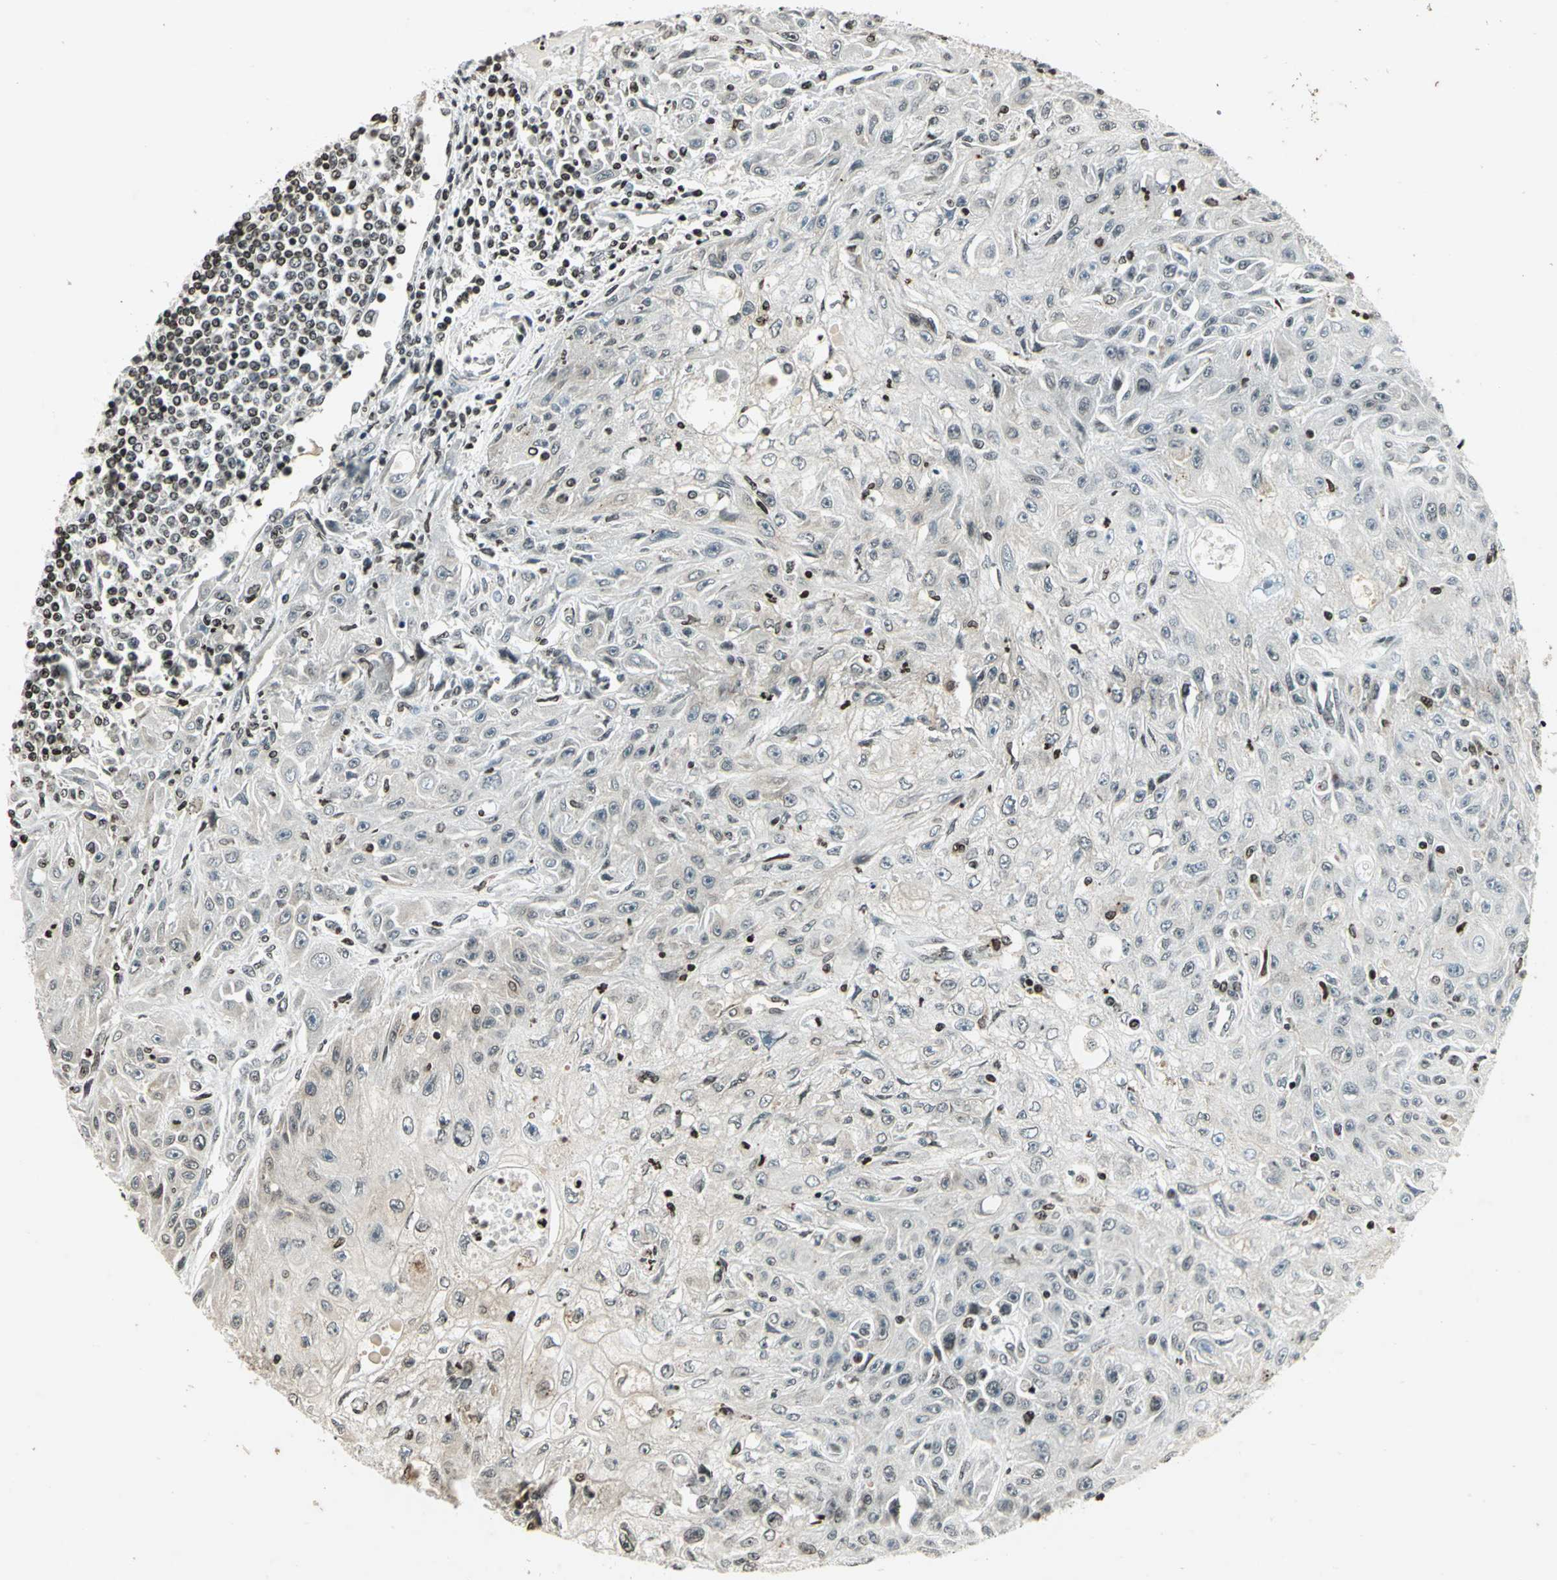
{"staining": {"intensity": "weak", "quantity": "25%-75%", "location": "cytoplasmic/membranous,nuclear"}, "tissue": "skin cancer", "cell_type": "Tumor cells", "image_type": "cancer", "snomed": [{"axis": "morphology", "description": "Squamous cell carcinoma, NOS"}, {"axis": "topography", "description": "Skin"}], "caption": "The photomicrograph shows staining of skin squamous cell carcinoma, revealing weak cytoplasmic/membranous and nuclear protein staining (brown color) within tumor cells.", "gene": "LGALS3", "patient": {"sex": "male", "age": 75}}